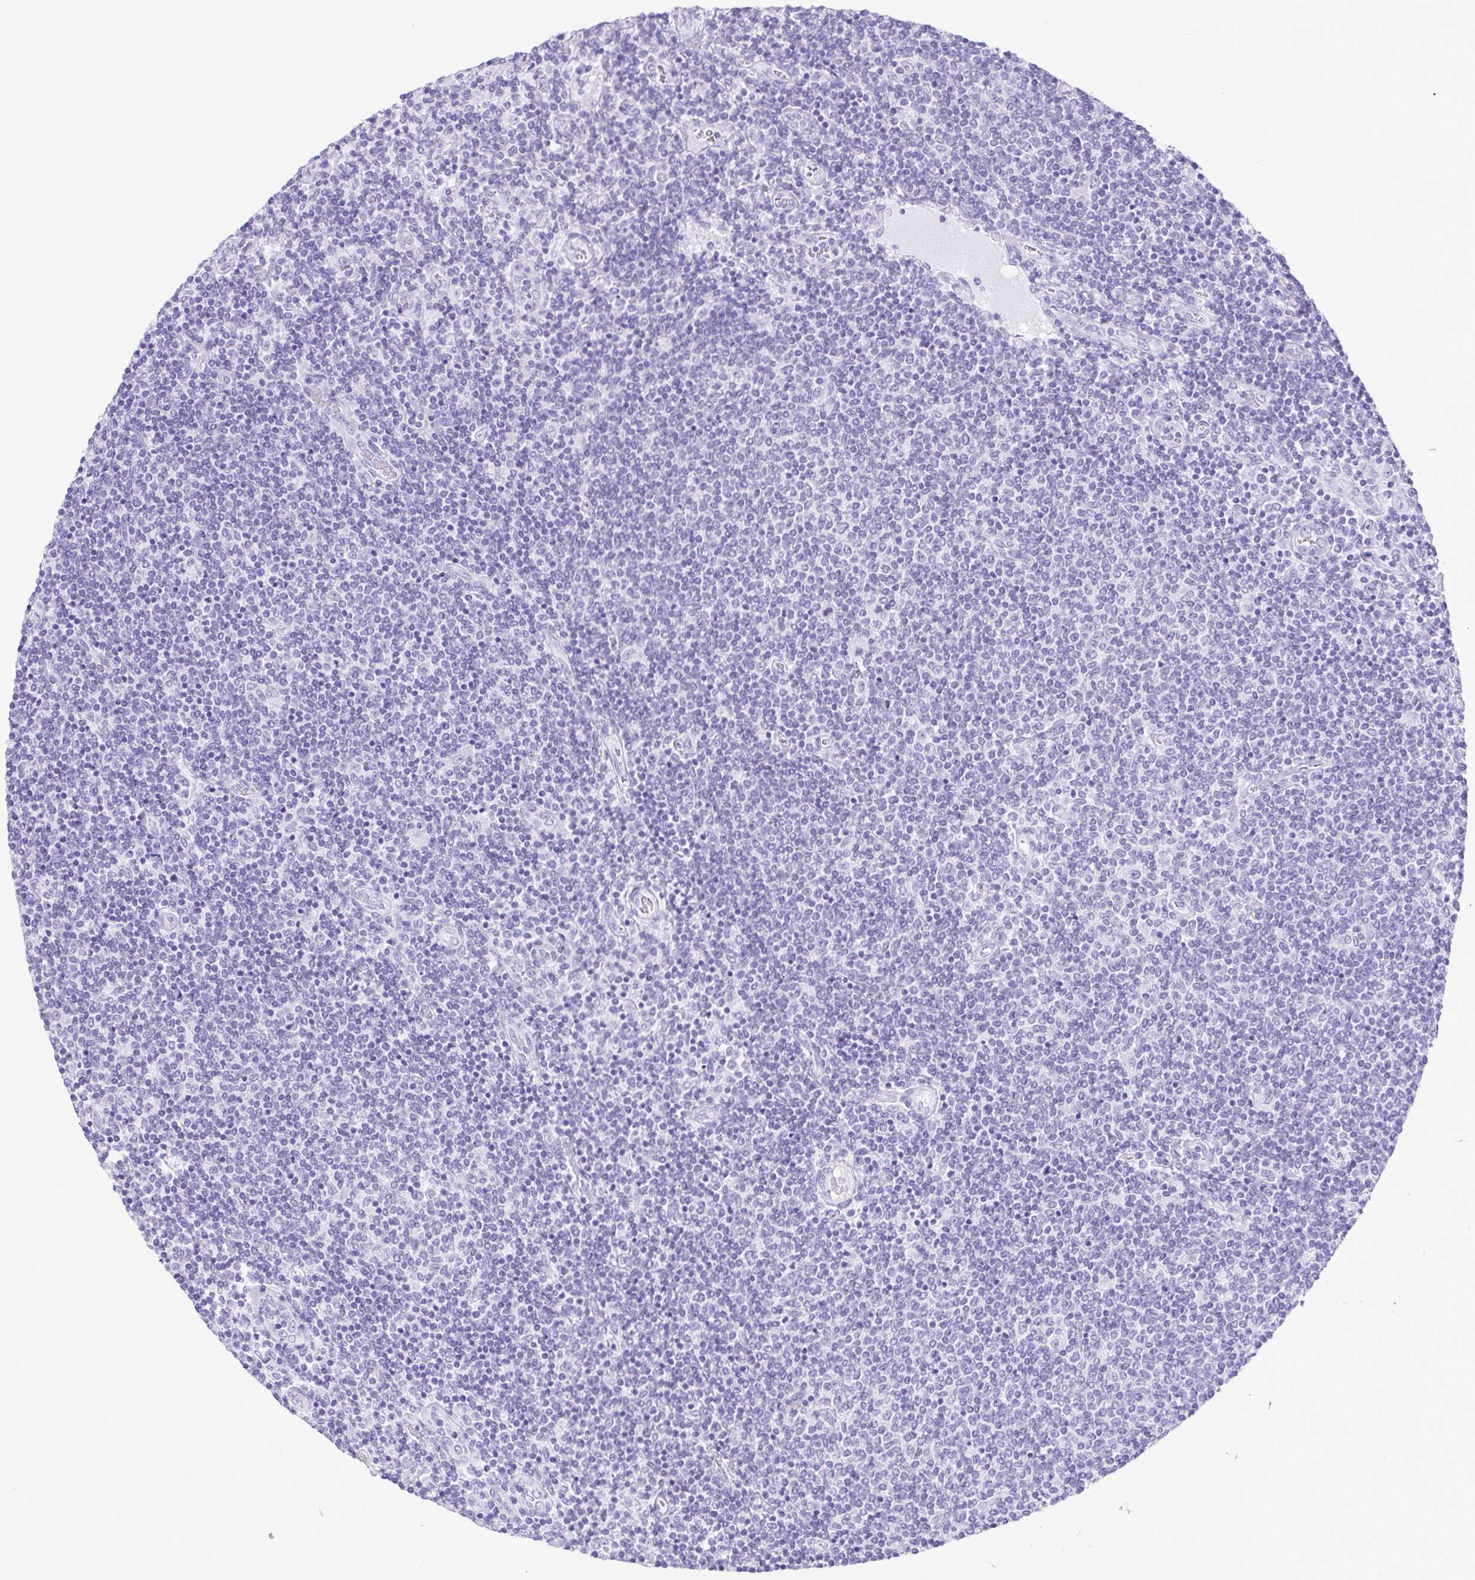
{"staining": {"intensity": "negative", "quantity": "none", "location": "none"}, "tissue": "lymphoma", "cell_type": "Tumor cells", "image_type": "cancer", "snomed": [{"axis": "morphology", "description": "Malignant lymphoma, non-Hodgkin's type, Low grade"}, {"axis": "topography", "description": "Lymph node"}], "caption": "IHC histopathology image of neoplastic tissue: human lymphoma stained with DAB reveals no significant protein staining in tumor cells. (DAB immunohistochemistry, high magnification).", "gene": "CASP14", "patient": {"sex": "male", "age": 52}}